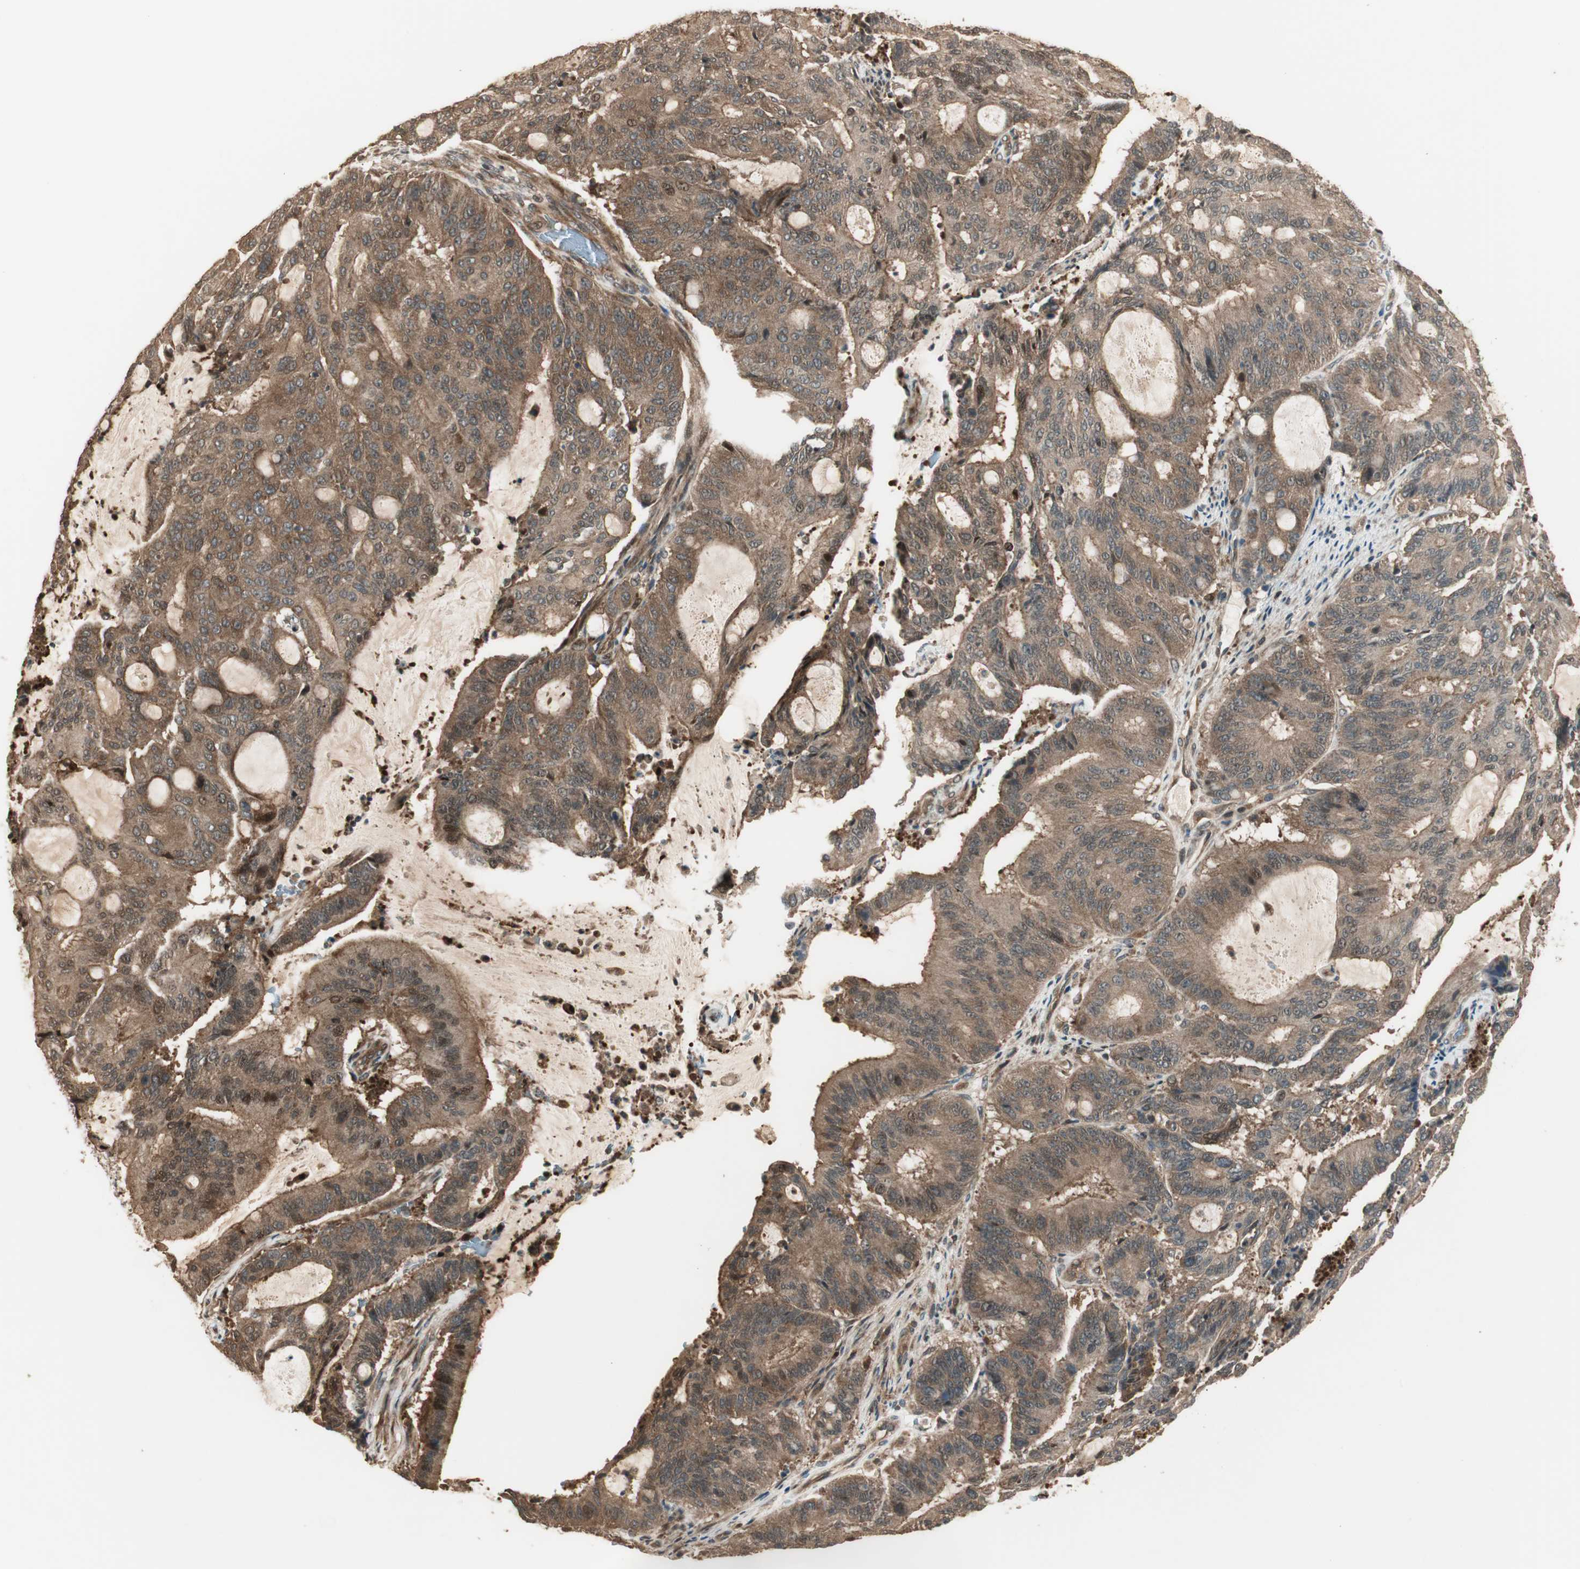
{"staining": {"intensity": "moderate", "quantity": ">75%", "location": "cytoplasmic/membranous,nuclear"}, "tissue": "liver cancer", "cell_type": "Tumor cells", "image_type": "cancer", "snomed": [{"axis": "morphology", "description": "Cholangiocarcinoma"}, {"axis": "topography", "description": "Liver"}], "caption": "Tumor cells reveal medium levels of moderate cytoplasmic/membranous and nuclear staining in about >75% of cells in human liver cancer.", "gene": "CNOT4", "patient": {"sex": "female", "age": 73}}